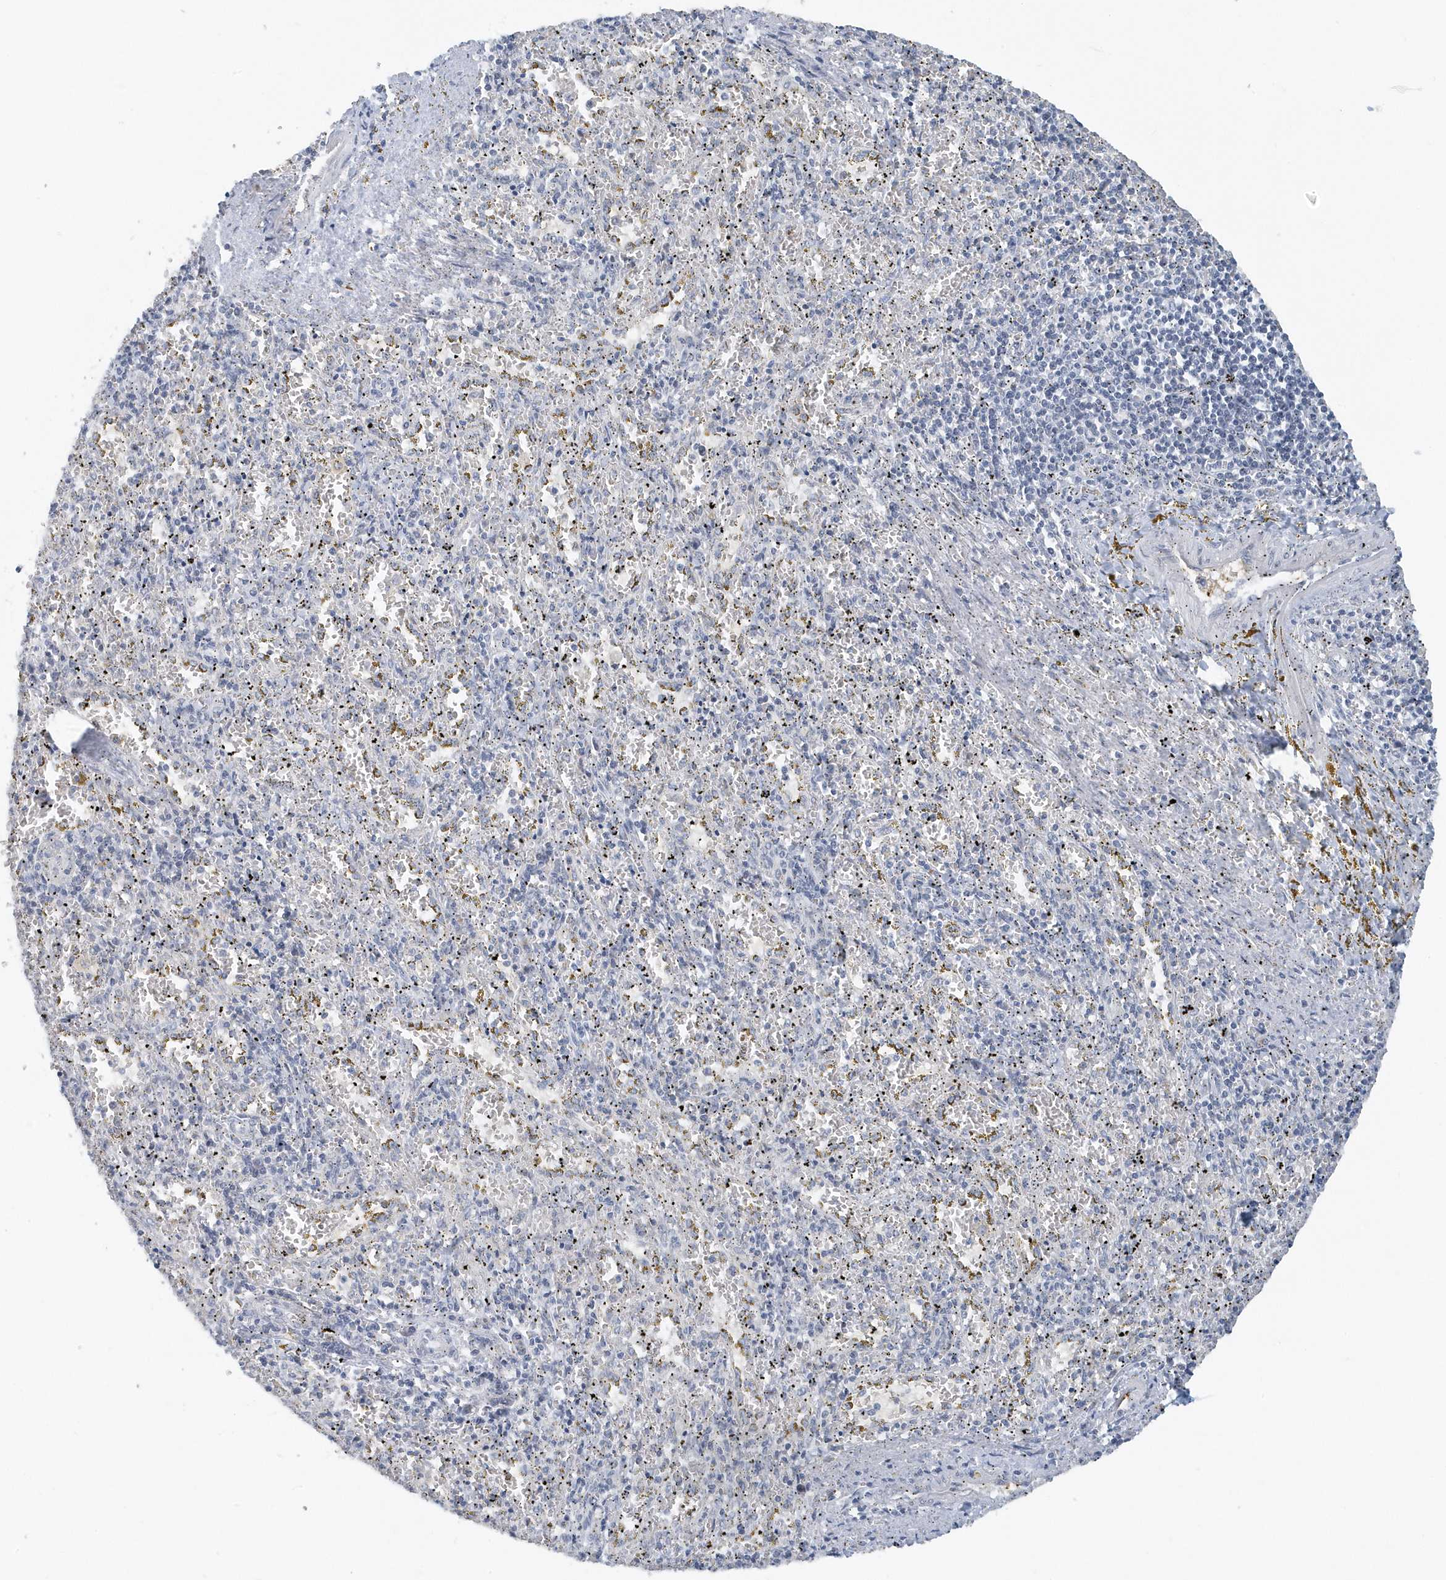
{"staining": {"intensity": "negative", "quantity": "none", "location": "none"}, "tissue": "spleen", "cell_type": "Cells in red pulp", "image_type": "normal", "snomed": [{"axis": "morphology", "description": "Normal tissue, NOS"}, {"axis": "topography", "description": "Spleen"}], "caption": "Cells in red pulp are negative for protein expression in normal human spleen. (DAB (3,3'-diaminobenzidine) immunohistochemistry, high magnification).", "gene": "RPF2", "patient": {"sex": "male", "age": 11}}